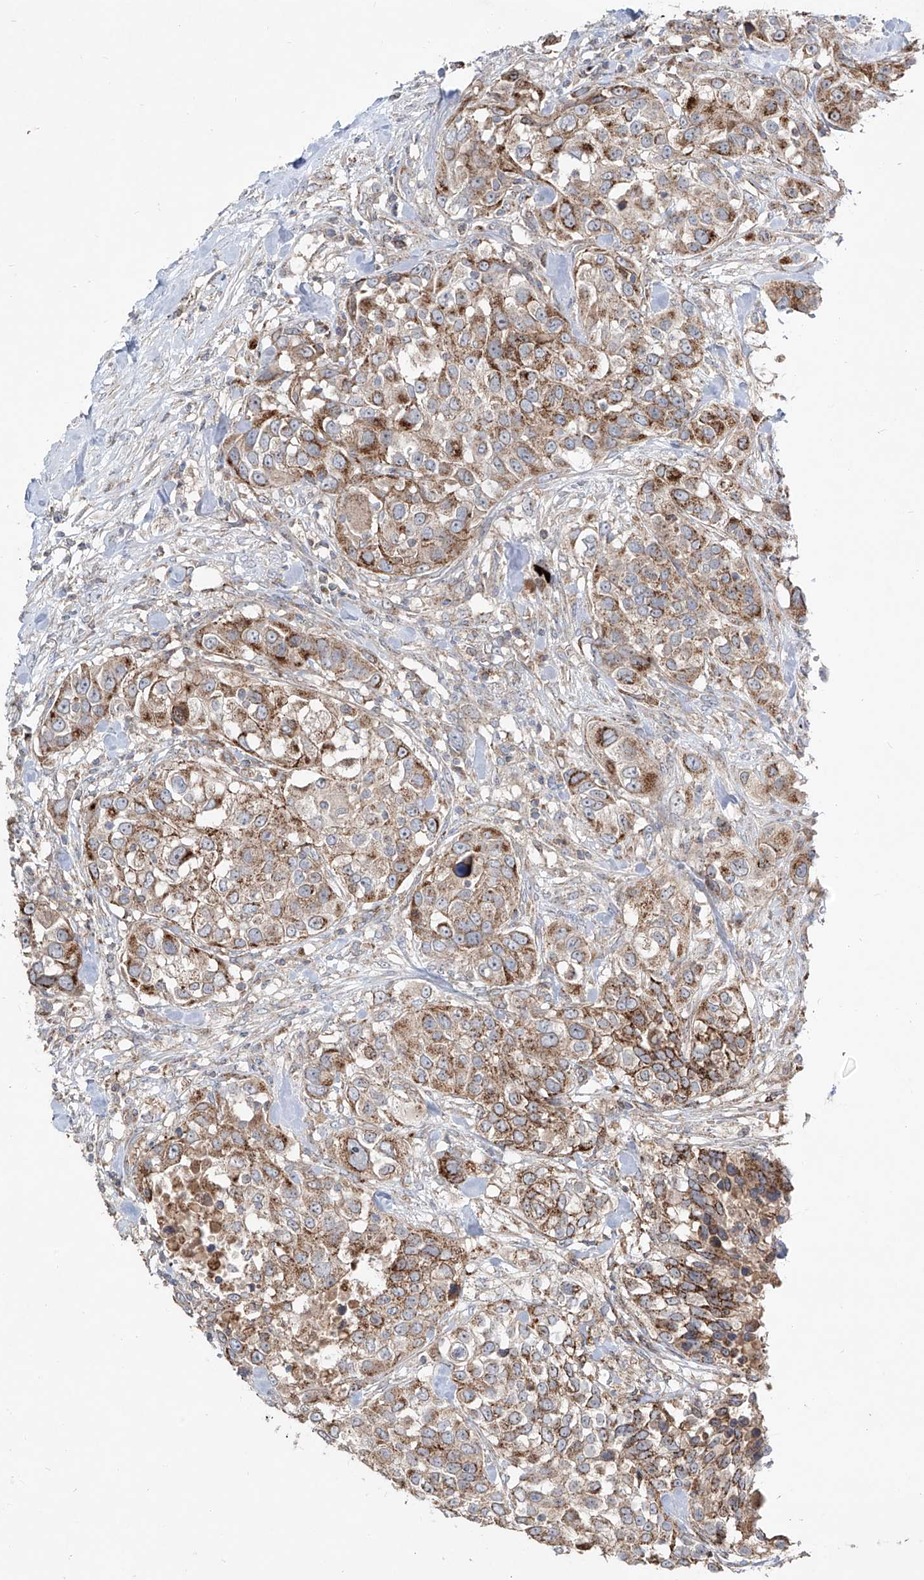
{"staining": {"intensity": "moderate", "quantity": ">75%", "location": "cytoplasmic/membranous"}, "tissue": "urothelial cancer", "cell_type": "Tumor cells", "image_type": "cancer", "snomed": [{"axis": "morphology", "description": "Urothelial carcinoma, High grade"}, {"axis": "topography", "description": "Urinary bladder"}], "caption": "Urothelial cancer stained with a brown dye shows moderate cytoplasmic/membranous positive expression in approximately >75% of tumor cells.", "gene": "ABCD3", "patient": {"sex": "female", "age": 80}}